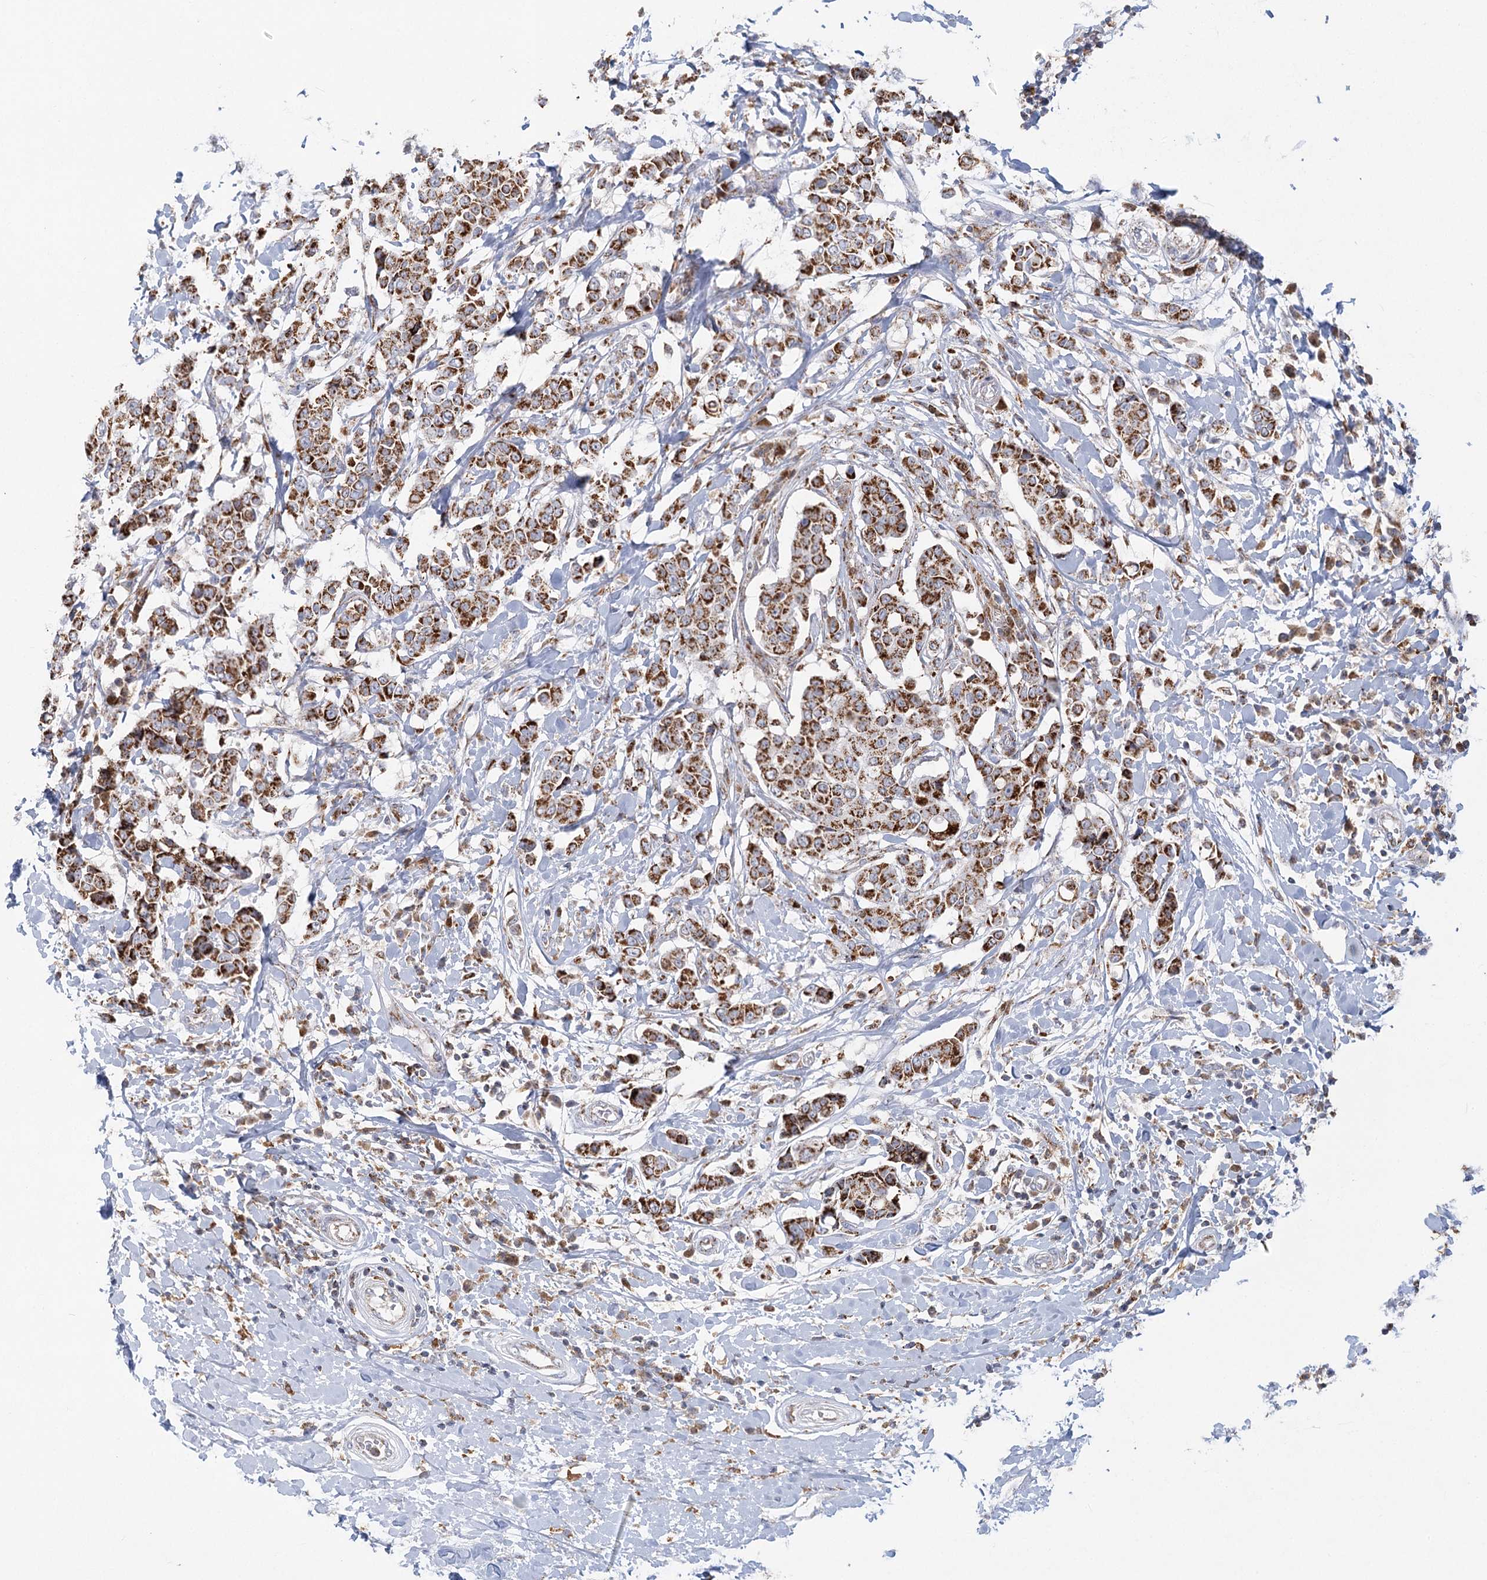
{"staining": {"intensity": "strong", "quantity": ">75%", "location": "cytoplasmic/membranous"}, "tissue": "breast cancer", "cell_type": "Tumor cells", "image_type": "cancer", "snomed": [{"axis": "morphology", "description": "Duct carcinoma"}, {"axis": "topography", "description": "Breast"}], "caption": "Strong cytoplasmic/membranous positivity for a protein is seen in approximately >75% of tumor cells of intraductal carcinoma (breast) using IHC.", "gene": "TAS1R1", "patient": {"sex": "female", "age": 27}}